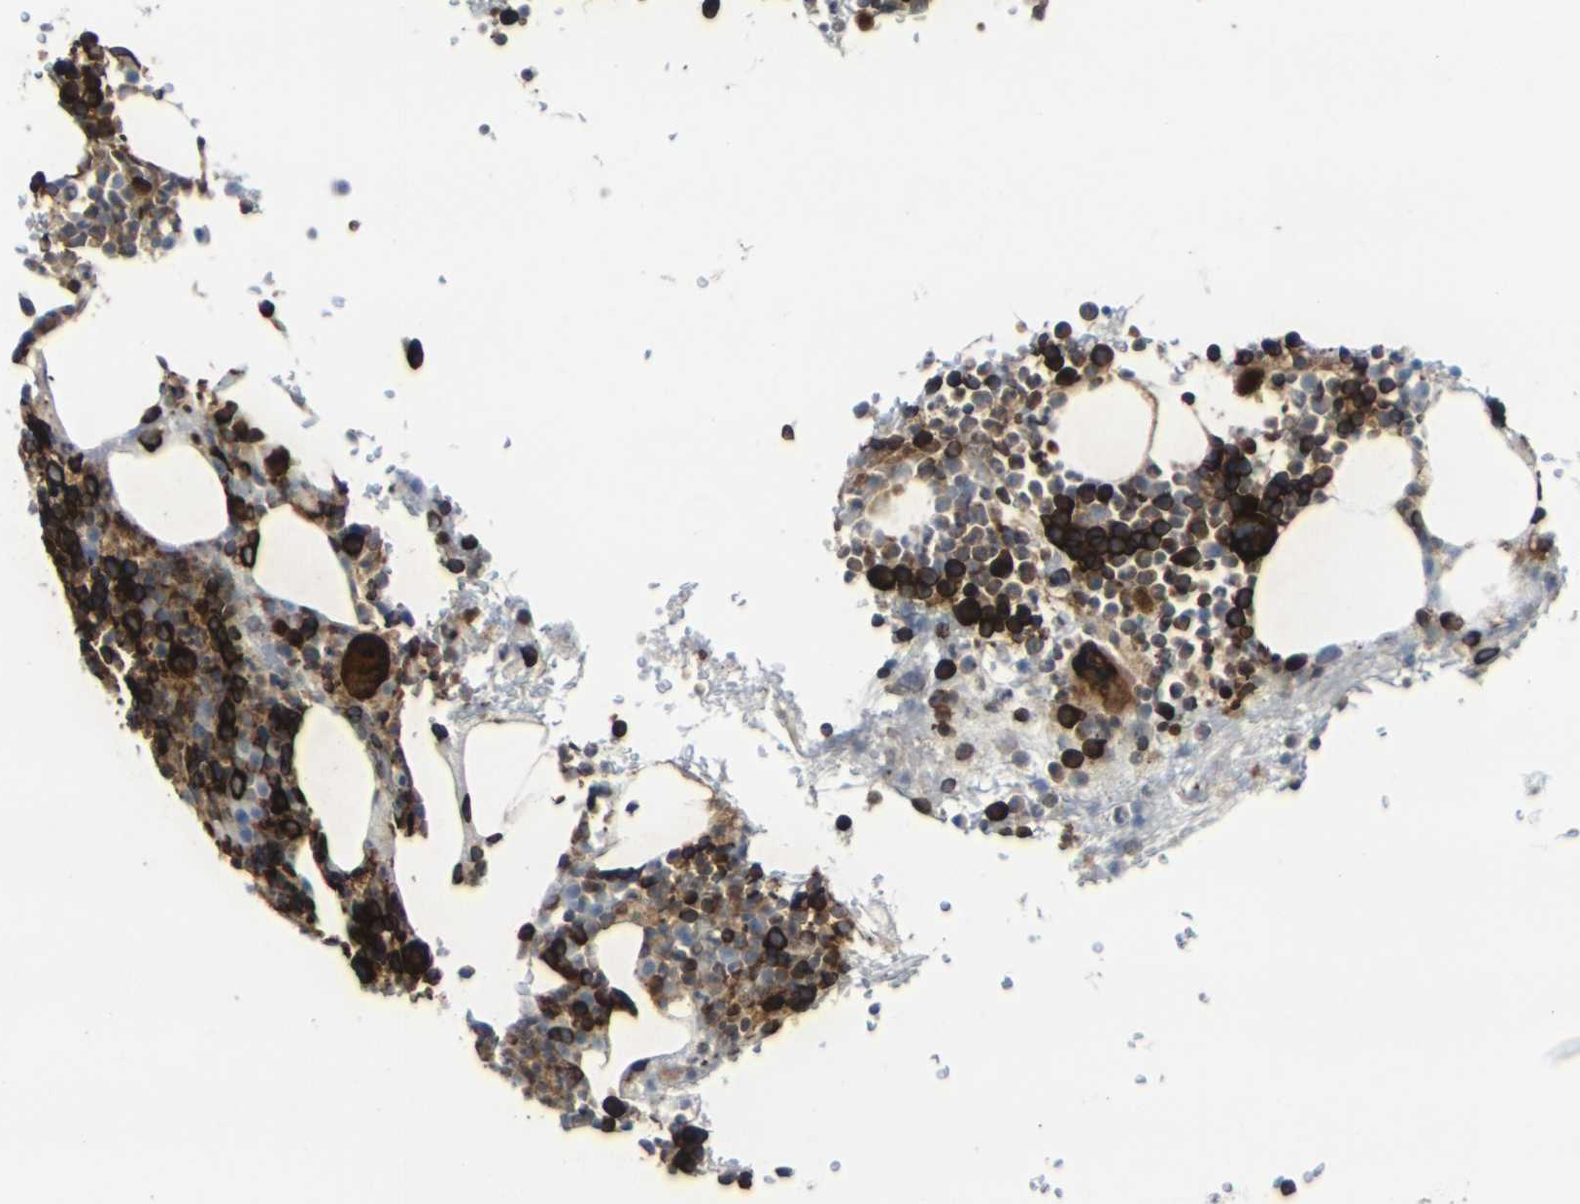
{"staining": {"intensity": "strong", "quantity": ">75%", "location": "cytoplasmic/membranous"}, "tissue": "bone marrow", "cell_type": "Hematopoietic cells", "image_type": "normal", "snomed": [{"axis": "morphology", "description": "Normal tissue, NOS"}, {"axis": "morphology", "description": "Inflammation, NOS"}, {"axis": "topography", "description": "Bone marrow"}], "caption": "Immunohistochemical staining of normal human bone marrow shows strong cytoplasmic/membranous protein positivity in approximately >75% of hematopoietic cells. (Stains: DAB in brown, nuclei in blue, Microscopy: brightfield microscopy at high magnification).", "gene": "MARCHF2", "patient": {"sex": "male", "age": 73}}